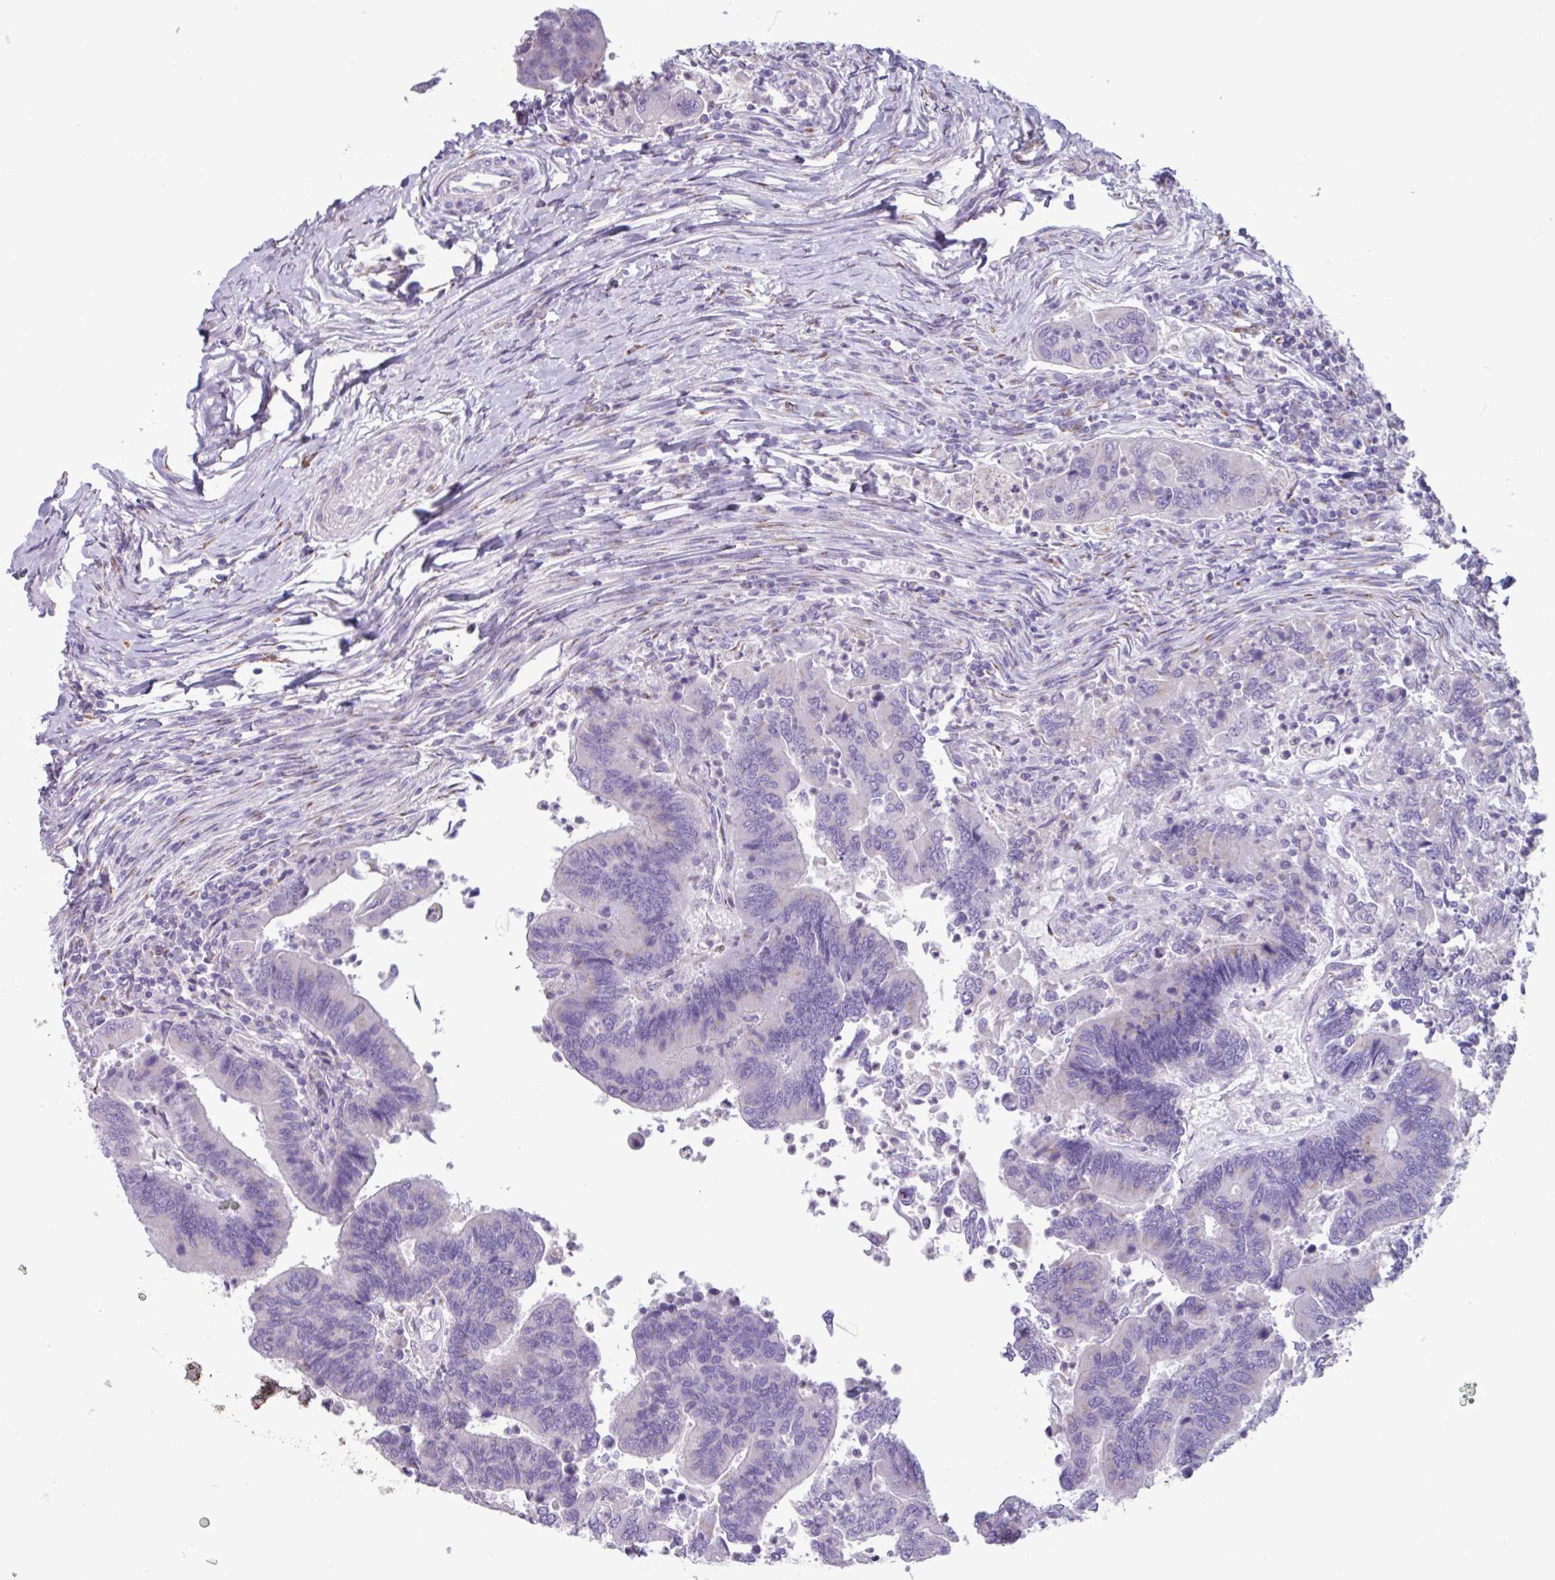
{"staining": {"intensity": "weak", "quantity": "<25%", "location": "cytoplasmic/membranous"}, "tissue": "colorectal cancer", "cell_type": "Tumor cells", "image_type": "cancer", "snomed": [{"axis": "morphology", "description": "Adenocarcinoma, NOS"}, {"axis": "topography", "description": "Colon"}], "caption": "An immunohistochemistry image of colorectal cancer (adenocarcinoma) is shown. There is no staining in tumor cells of colorectal cancer (adenocarcinoma). (DAB (3,3'-diaminobenzidine) immunohistochemistry with hematoxylin counter stain).", "gene": "ADGRE1", "patient": {"sex": "female", "age": 67}}